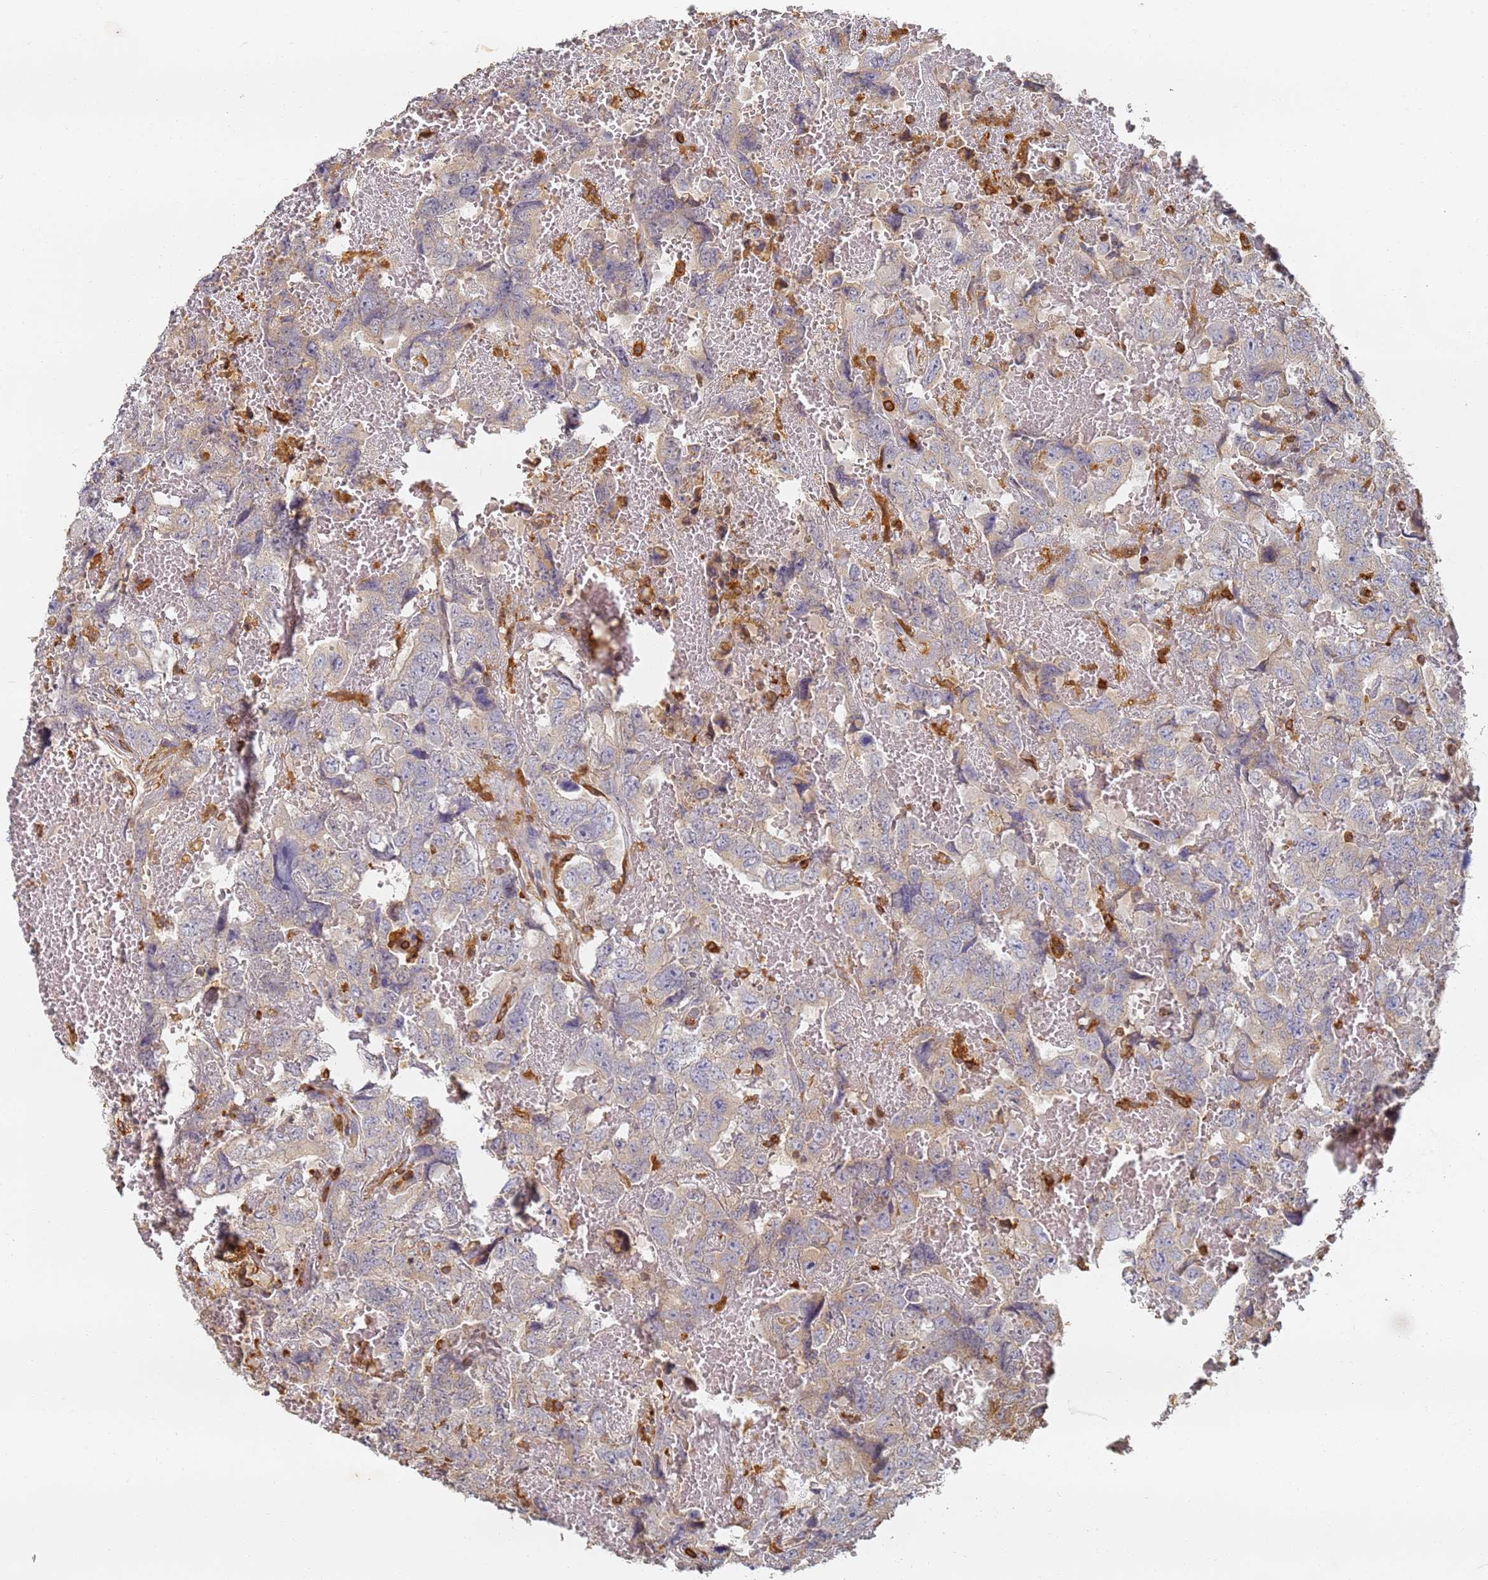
{"staining": {"intensity": "negative", "quantity": "none", "location": "none"}, "tissue": "testis cancer", "cell_type": "Tumor cells", "image_type": "cancer", "snomed": [{"axis": "morphology", "description": "Carcinoma, Embryonal, NOS"}, {"axis": "topography", "description": "Testis"}], "caption": "A micrograph of human embryonal carcinoma (testis) is negative for staining in tumor cells.", "gene": "BIN2", "patient": {"sex": "male", "age": 45}}